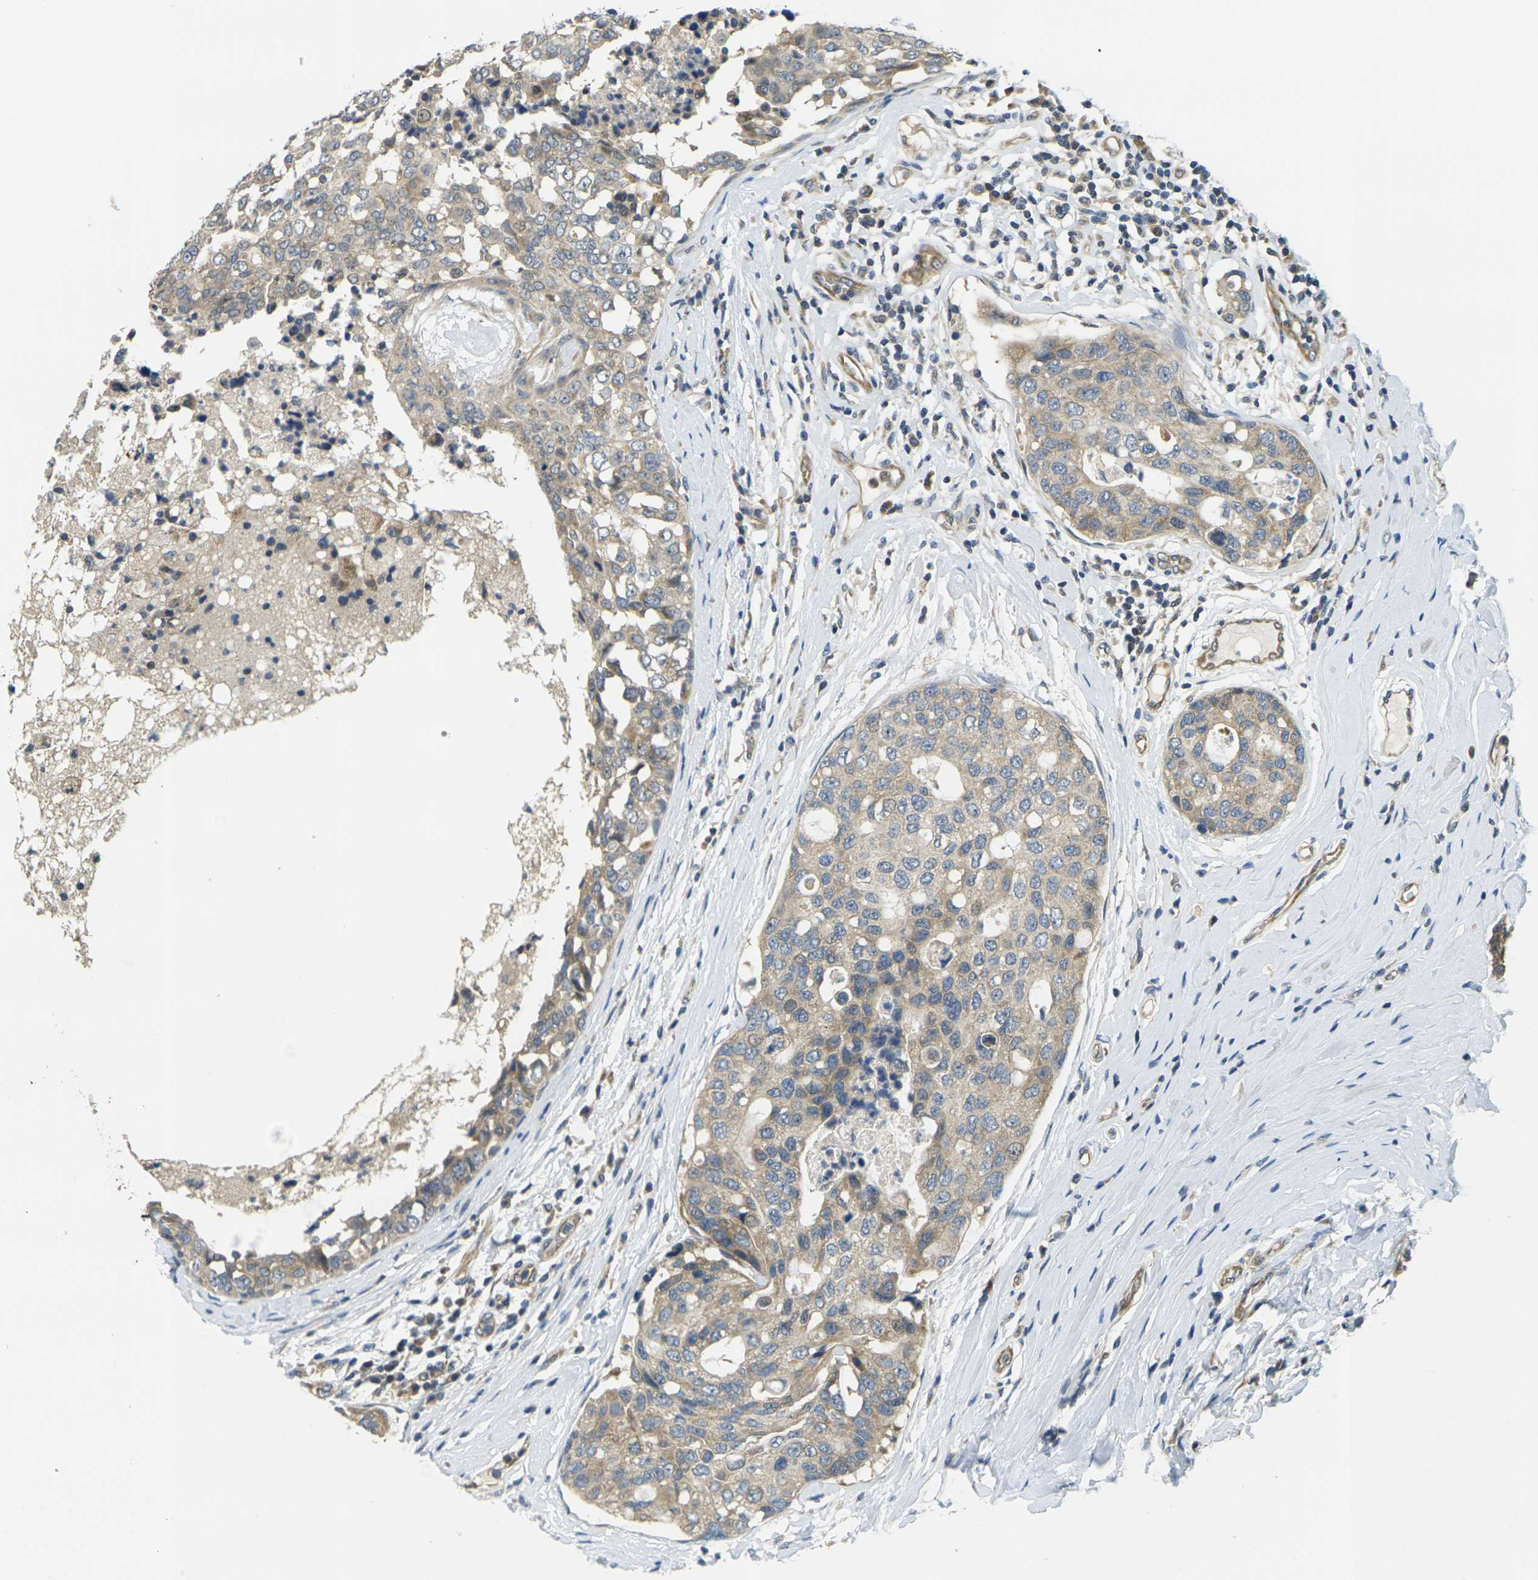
{"staining": {"intensity": "weak", "quantity": ">75%", "location": "cytoplasmic/membranous"}, "tissue": "breast cancer", "cell_type": "Tumor cells", "image_type": "cancer", "snomed": [{"axis": "morphology", "description": "Duct carcinoma"}, {"axis": "topography", "description": "Breast"}], "caption": "Immunohistochemistry (DAB (3,3'-diaminobenzidine)) staining of human breast cancer demonstrates weak cytoplasmic/membranous protein positivity in about >75% of tumor cells. The staining is performed using DAB brown chromogen to label protein expression. The nuclei are counter-stained blue using hematoxylin.", "gene": "MINAR2", "patient": {"sex": "female", "age": 27}}